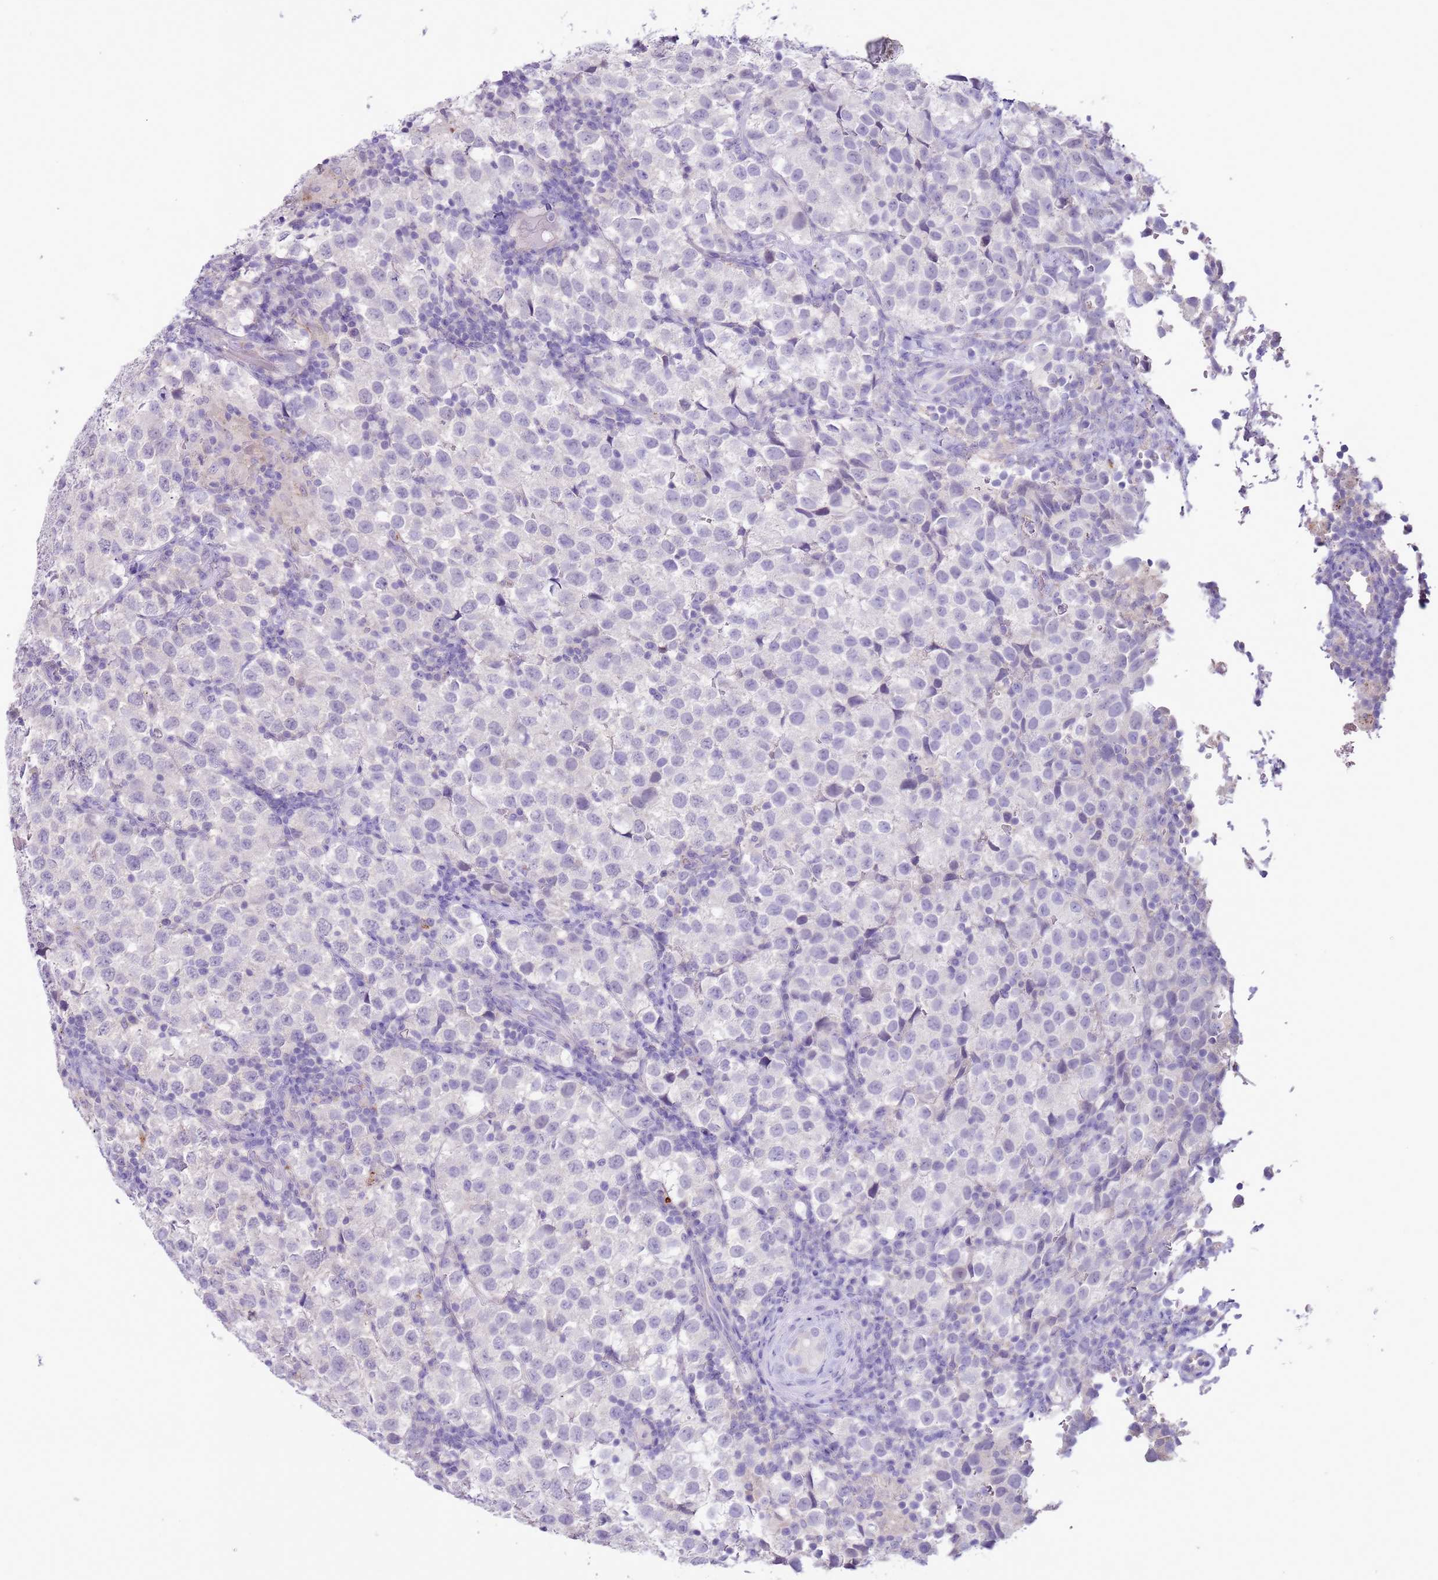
{"staining": {"intensity": "negative", "quantity": "none", "location": "none"}, "tissue": "testis cancer", "cell_type": "Tumor cells", "image_type": "cancer", "snomed": [{"axis": "morphology", "description": "Seminoma, NOS"}, {"axis": "topography", "description": "Testis"}], "caption": "Immunohistochemical staining of human testis cancer demonstrates no significant expression in tumor cells.", "gene": "ZNF697", "patient": {"sex": "male", "age": 34}}